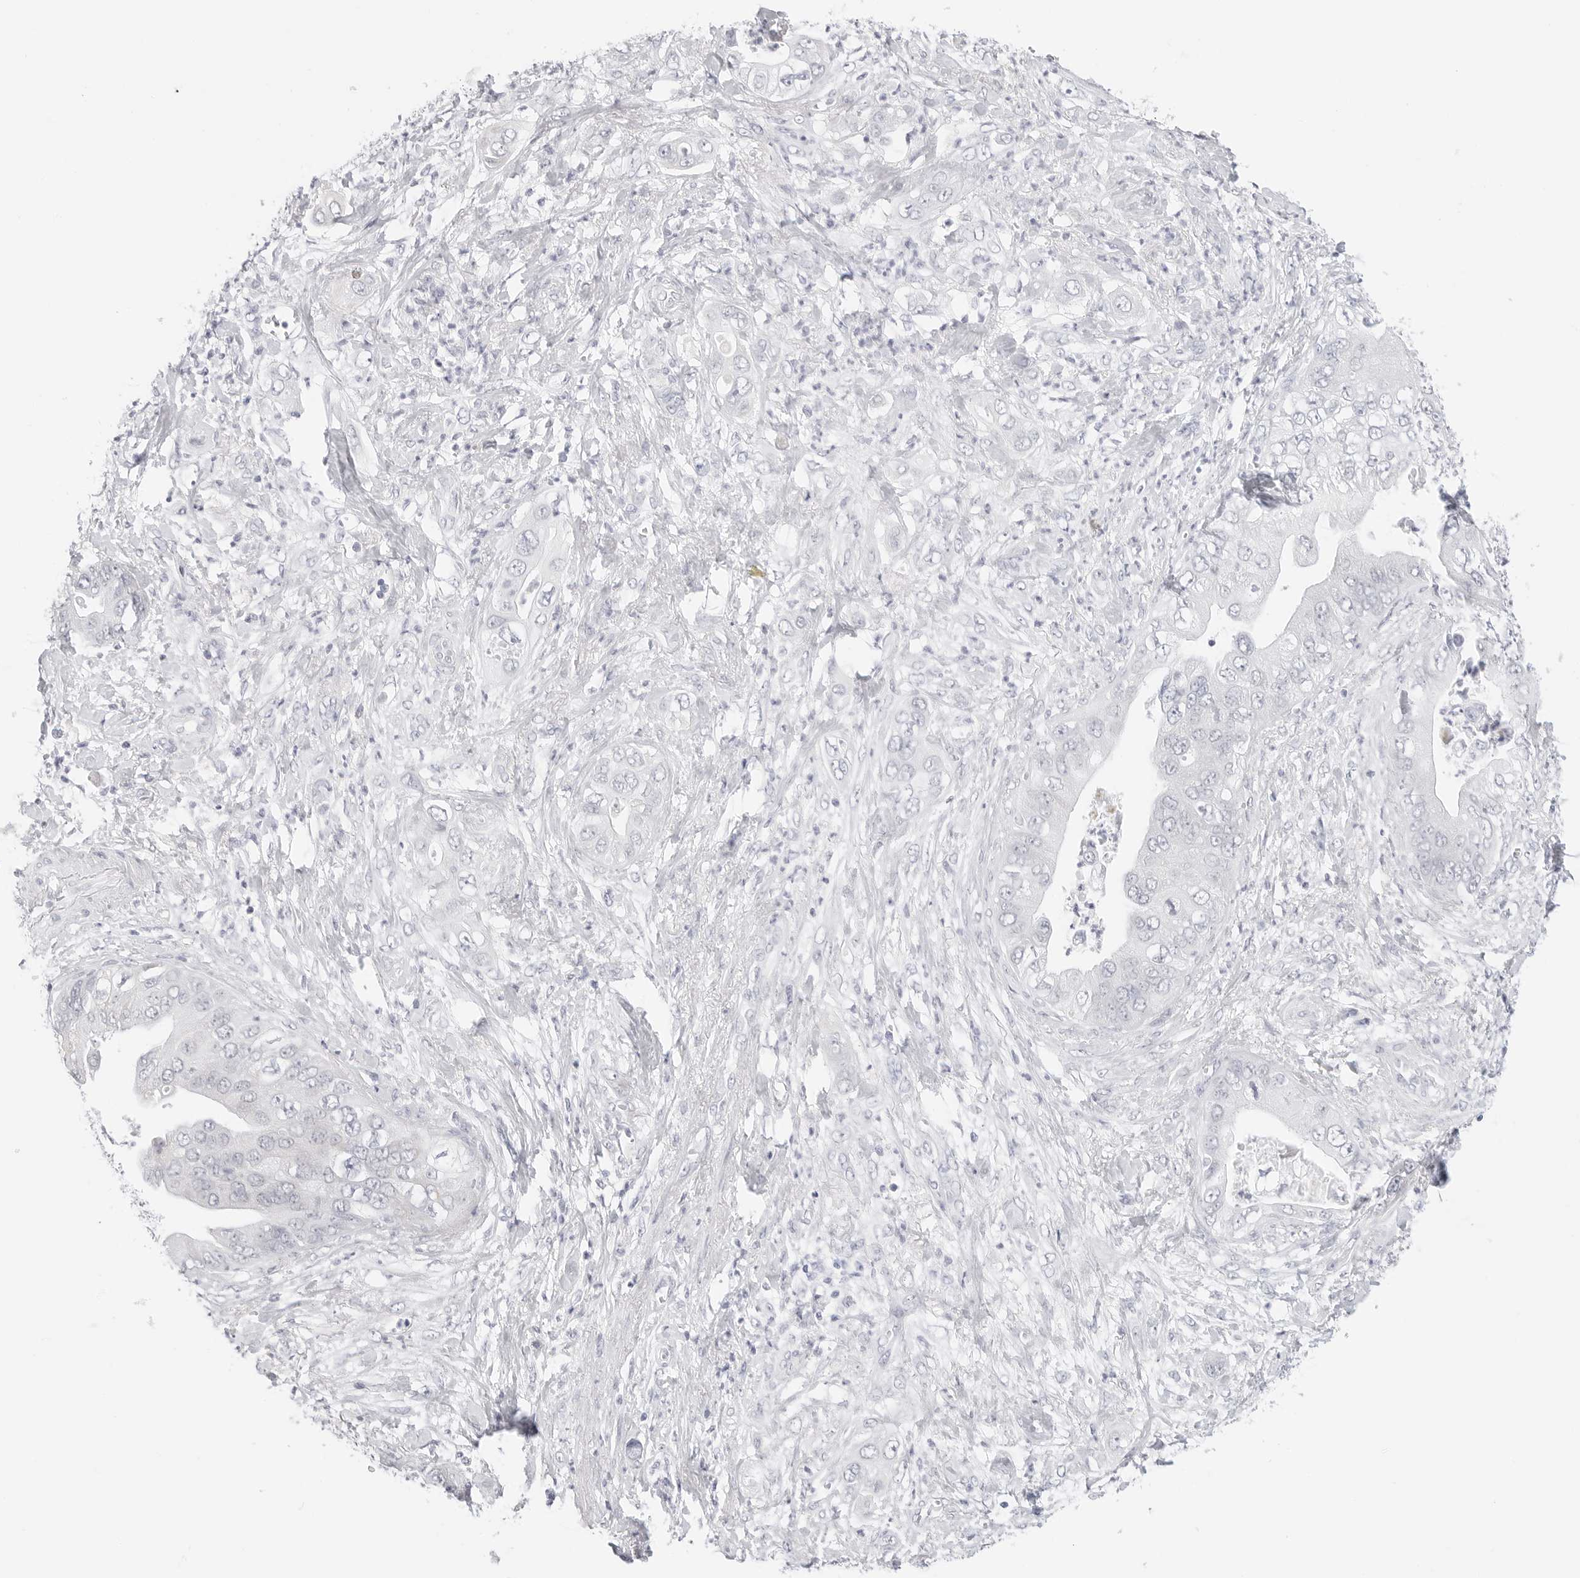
{"staining": {"intensity": "negative", "quantity": "none", "location": "none"}, "tissue": "pancreatic cancer", "cell_type": "Tumor cells", "image_type": "cancer", "snomed": [{"axis": "morphology", "description": "Adenocarcinoma, NOS"}, {"axis": "topography", "description": "Pancreas"}], "caption": "This photomicrograph is of pancreatic adenocarcinoma stained with immunohistochemistry to label a protein in brown with the nuclei are counter-stained blue. There is no positivity in tumor cells.", "gene": "HMGCS2", "patient": {"sex": "female", "age": 78}}